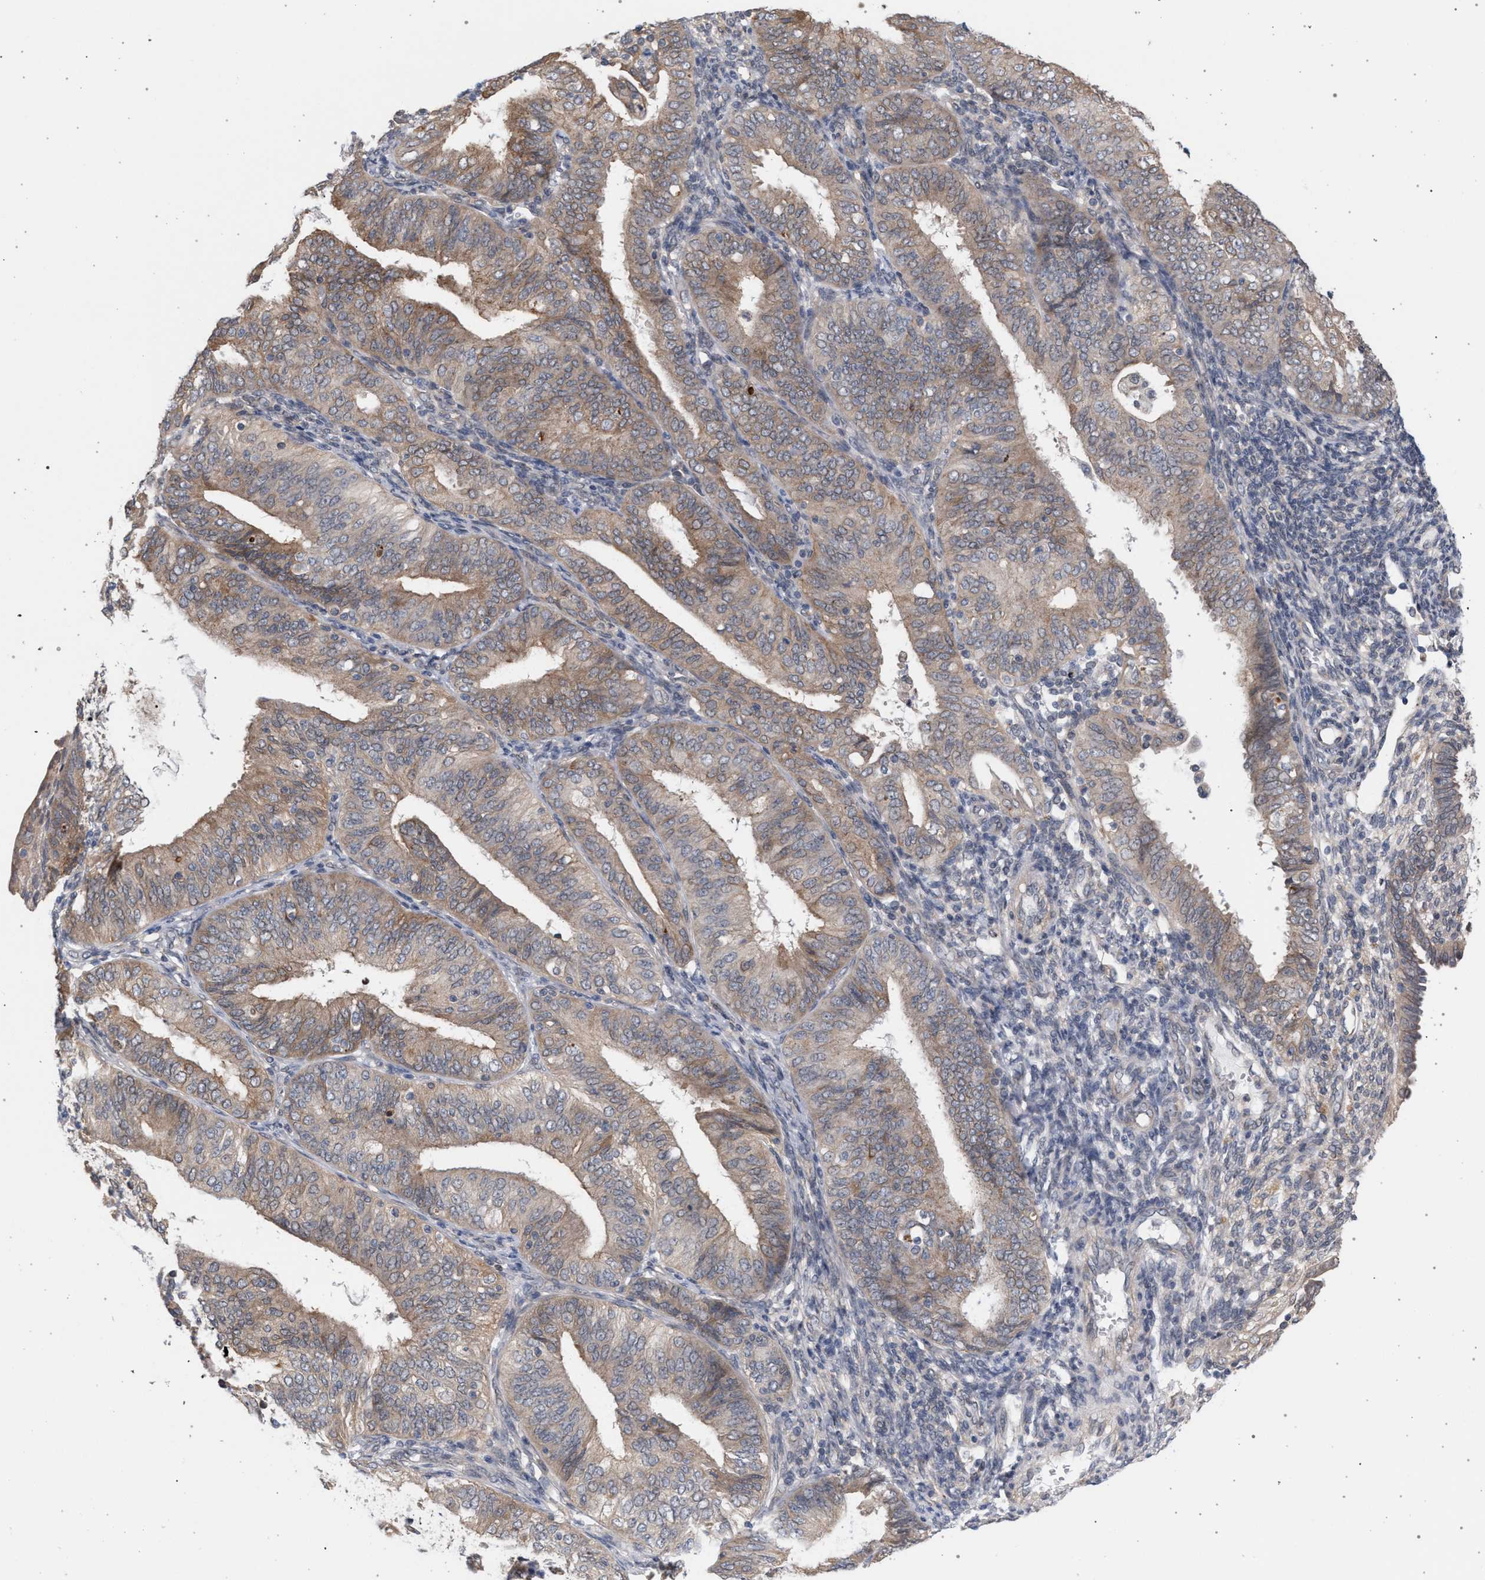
{"staining": {"intensity": "moderate", "quantity": ">75%", "location": "cytoplasmic/membranous"}, "tissue": "endometrial cancer", "cell_type": "Tumor cells", "image_type": "cancer", "snomed": [{"axis": "morphology", "description": "Adenocarcinoma, NOS"}, {"axis": "topography", "description": "Endometrium"}], "caption": "Tumor cells show medium levels of moderate cytoplasmic/membranous expression in approximately >75% of cells in human endometrial cancer.", "gene": "ARPC5L", "patient": {"sex": "female", "age": 58}}